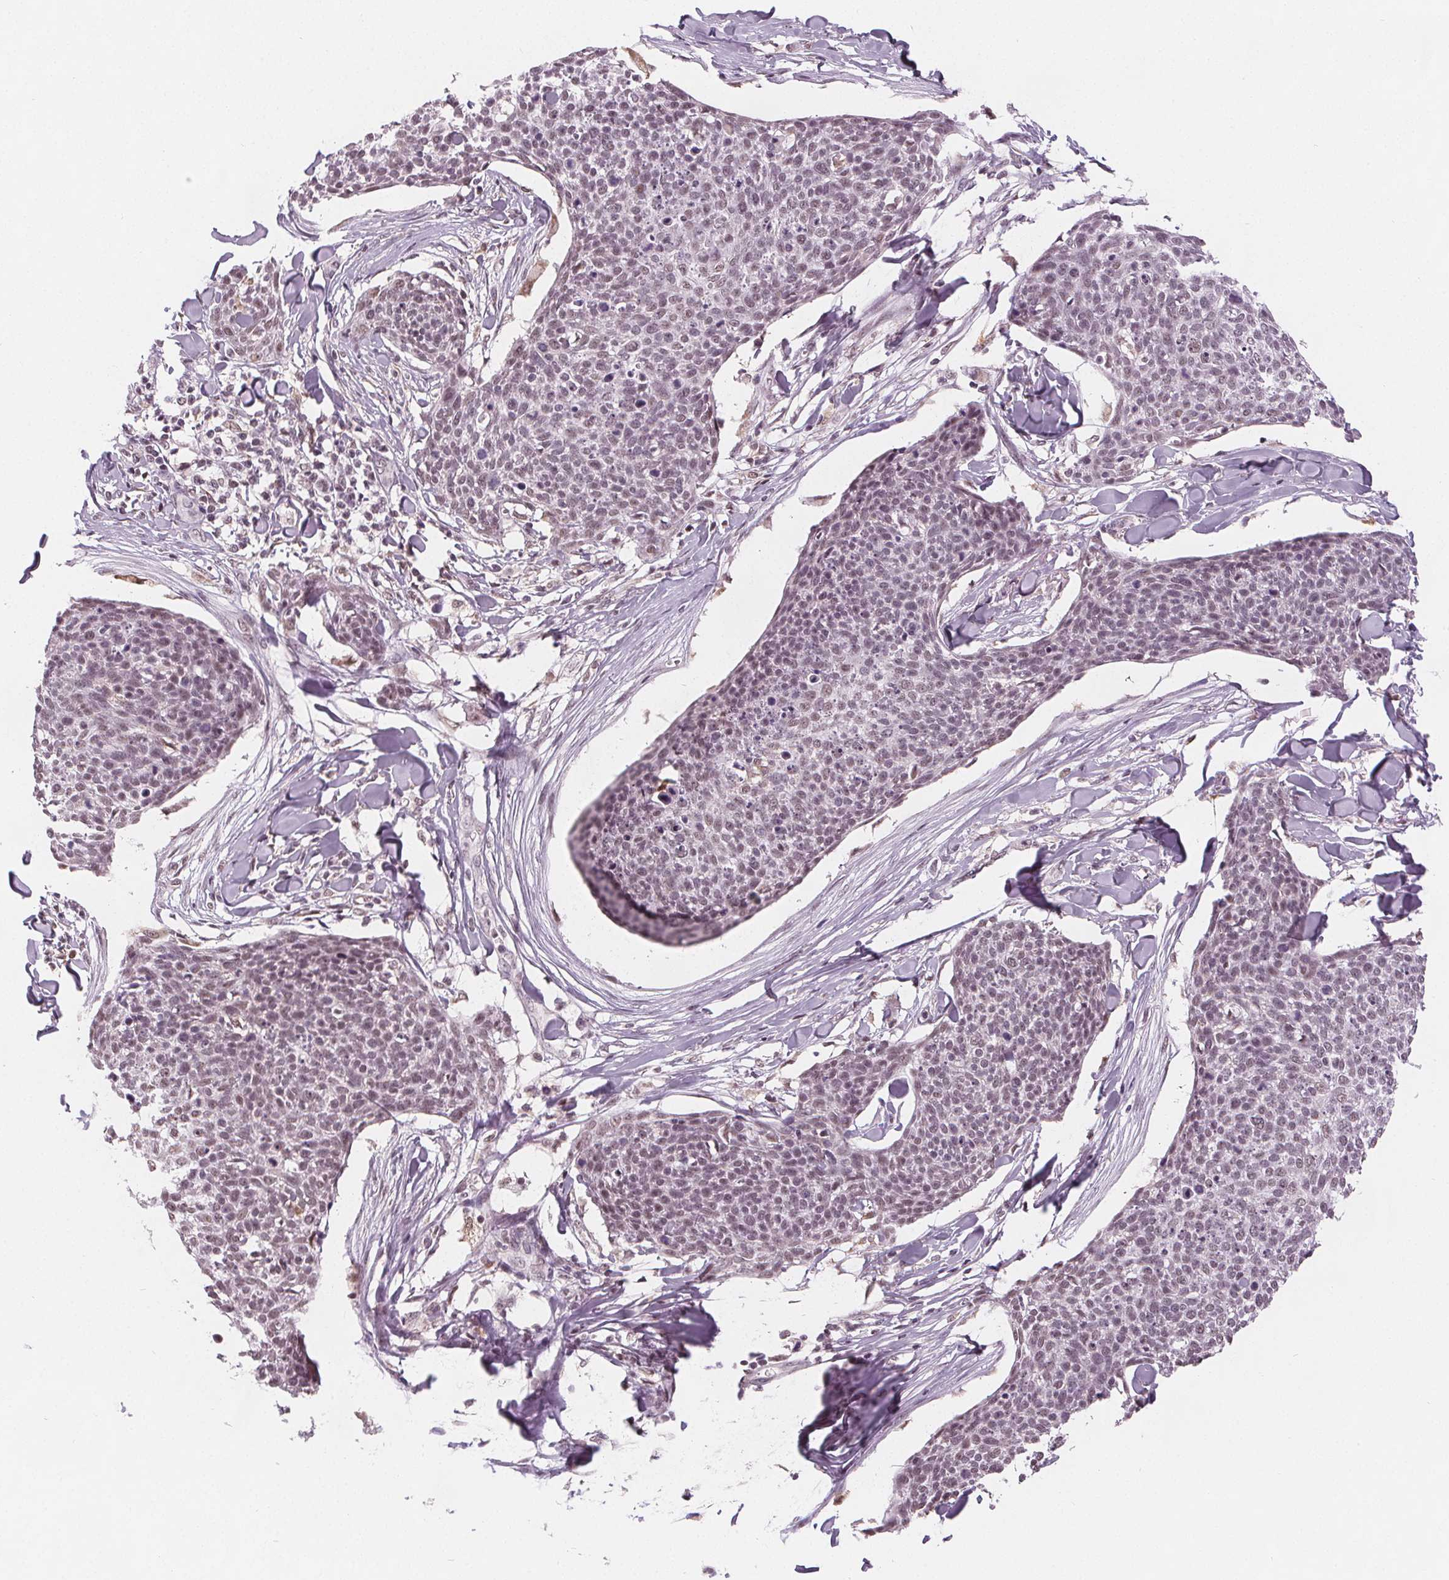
{"staining": {"intensity": "weak", "quantity": "25%-75%", "location": "nuclear"}, "tissue": "skin cancer", "cell_type": "Tumor cells", "image_type": "cancer", "snomed": [{"axis": "morphology", "description": "Squamous cell carcinoma, NOS"}, {"axis": "topography", "description": "Skin"}, {"axis": "topography", "description": "Vulva"}], "caption": "Skin cancer (squamous cell carcinoma) stained with immunohistochemistry (IHC) shows weak nuclear staining in approximately 25%-75% of tumor cells. Immunohistochemistry stains the protein of interest in brown and the nuclei are stained blue.", "gene": "DPM2", "patient": {"sex": "female", "age": 75}}